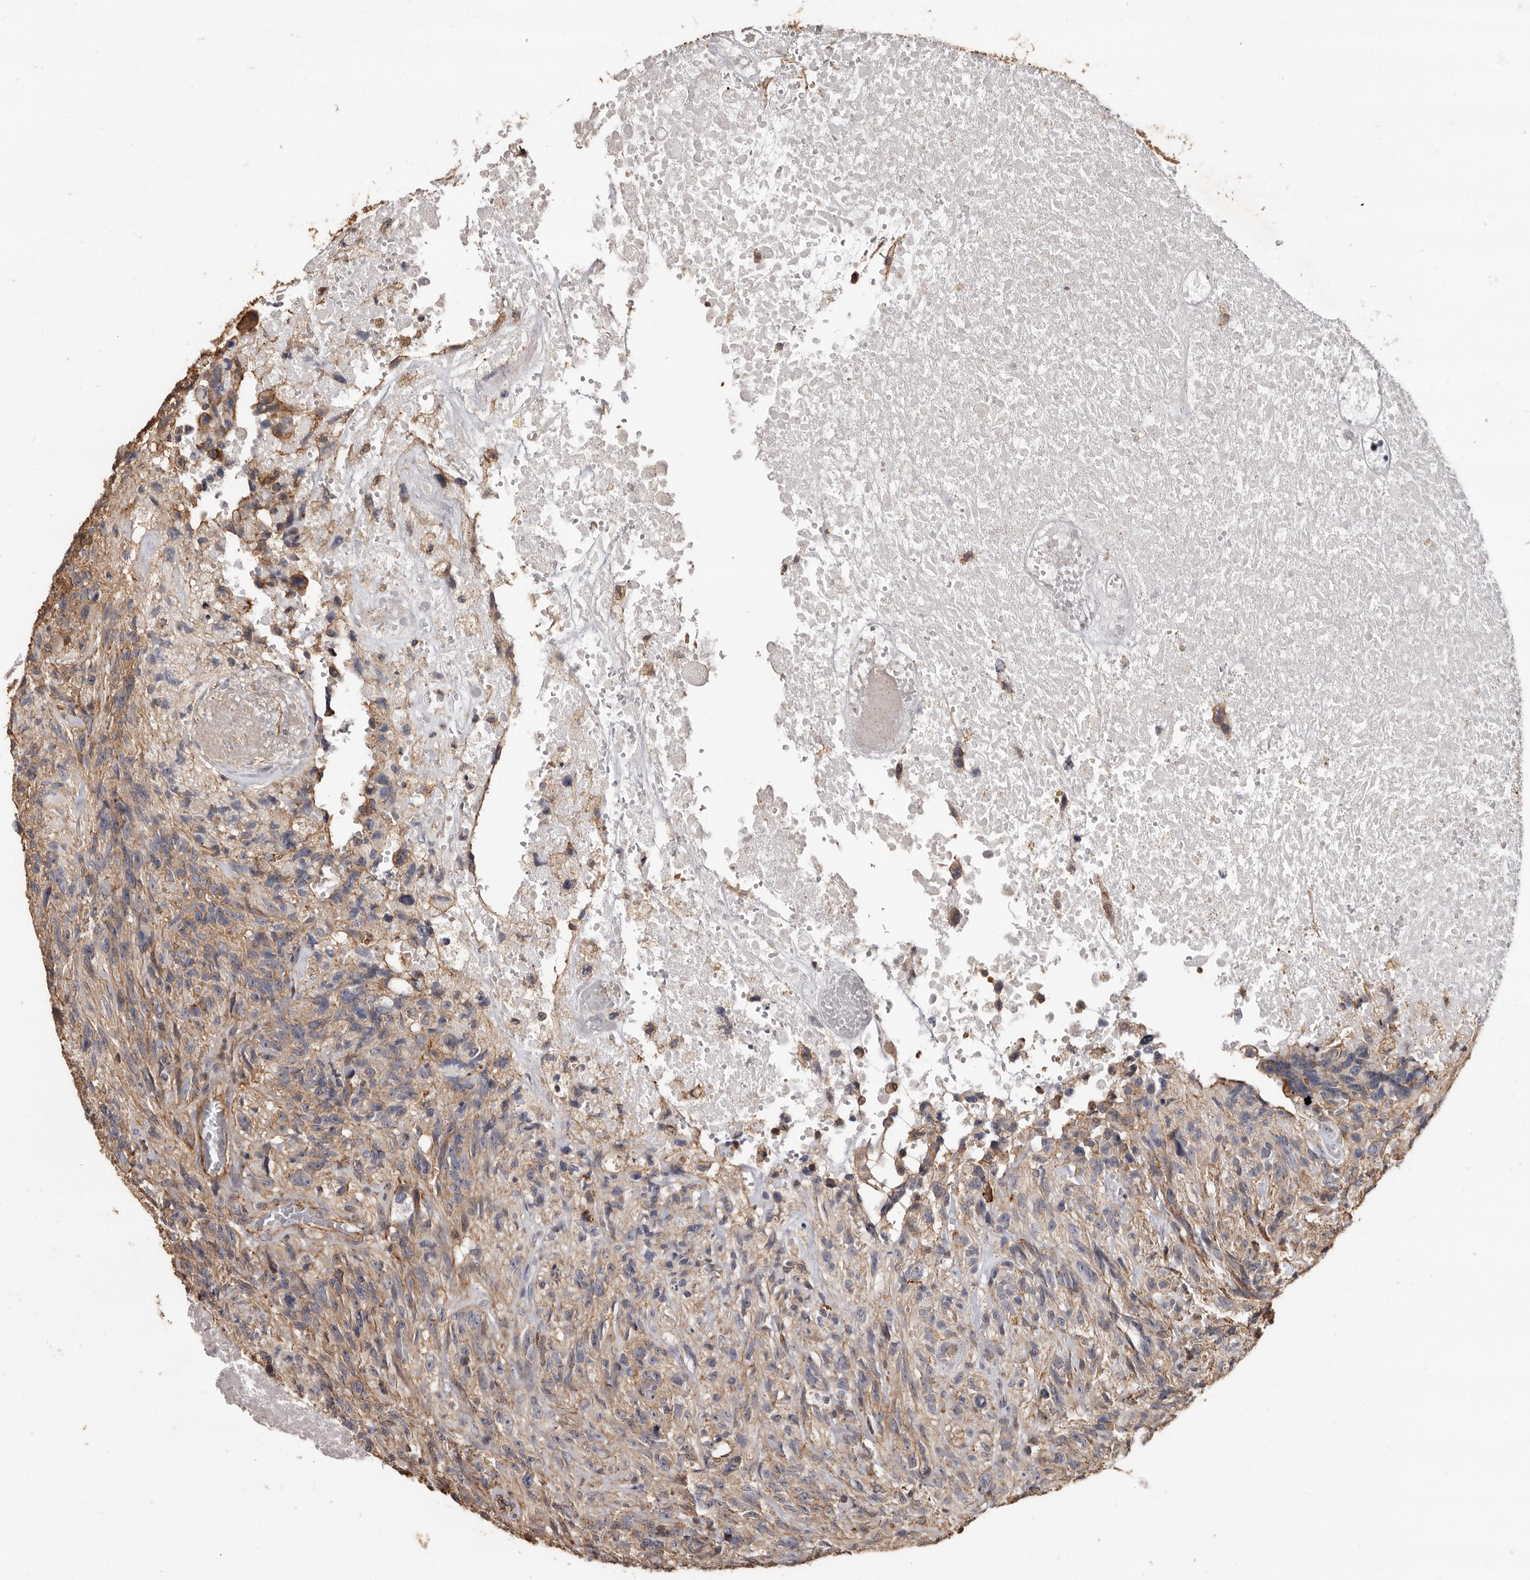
{"staining": {"intensity": "weak", "quantity": "25%-75%", "location": "cytoplasmic/membranous"}, "tissue": "glioma", "cell_type": "Tumor cells", "image_type": "cancer", "snomed": [{"axis": "morphology", "description": "Glioma, malignant, High grade"}, {"axis": "topography", "description": "Brain"}], "caption": "Human glioma stained with a brown dye displays weak cytoplasmic/membranous positive staining in approximately 25%-75% of tumor cells.", "gene": "GSK3A", "patient": {"sex": "male", "age": 69}}